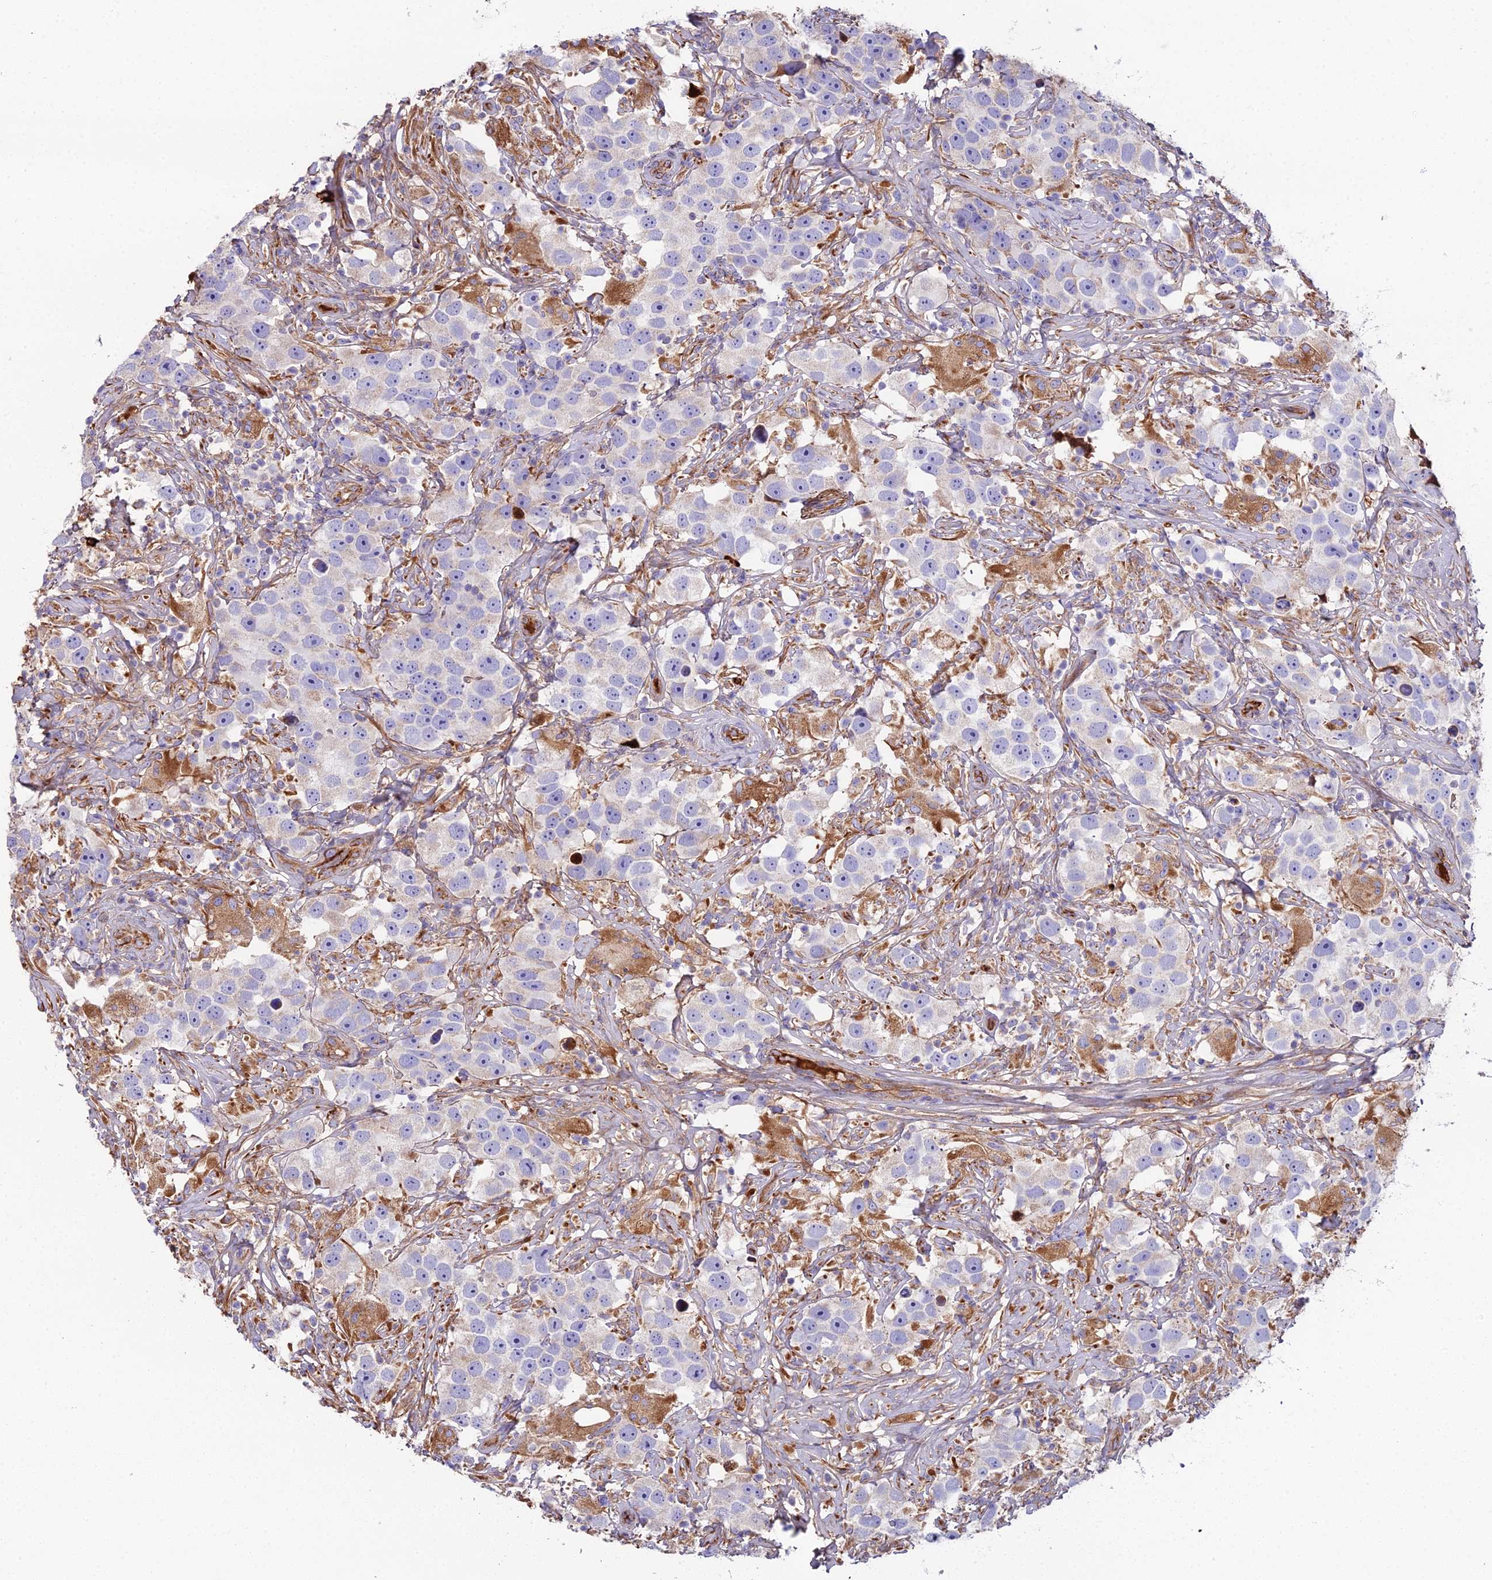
{"staining": {"intensity": "negative", "quantity": "none", "location": "none"}, "tissue": "testis cancer", "cell_type": "Tumor cells", "image_type": "cancer", "snomed": [{"axis": "morphology", "description": "Seminoma, NOS"}, {"axis": "topography", "description": "Testis"}], "caption": "This image is of testis seminoma stained with IHC to label a protein in brown with the nuclei are counter-stained blue. There is no positivity in tumor cells.", "gene": "BEX4", "patient": {"sex": "male", "age": 49}}